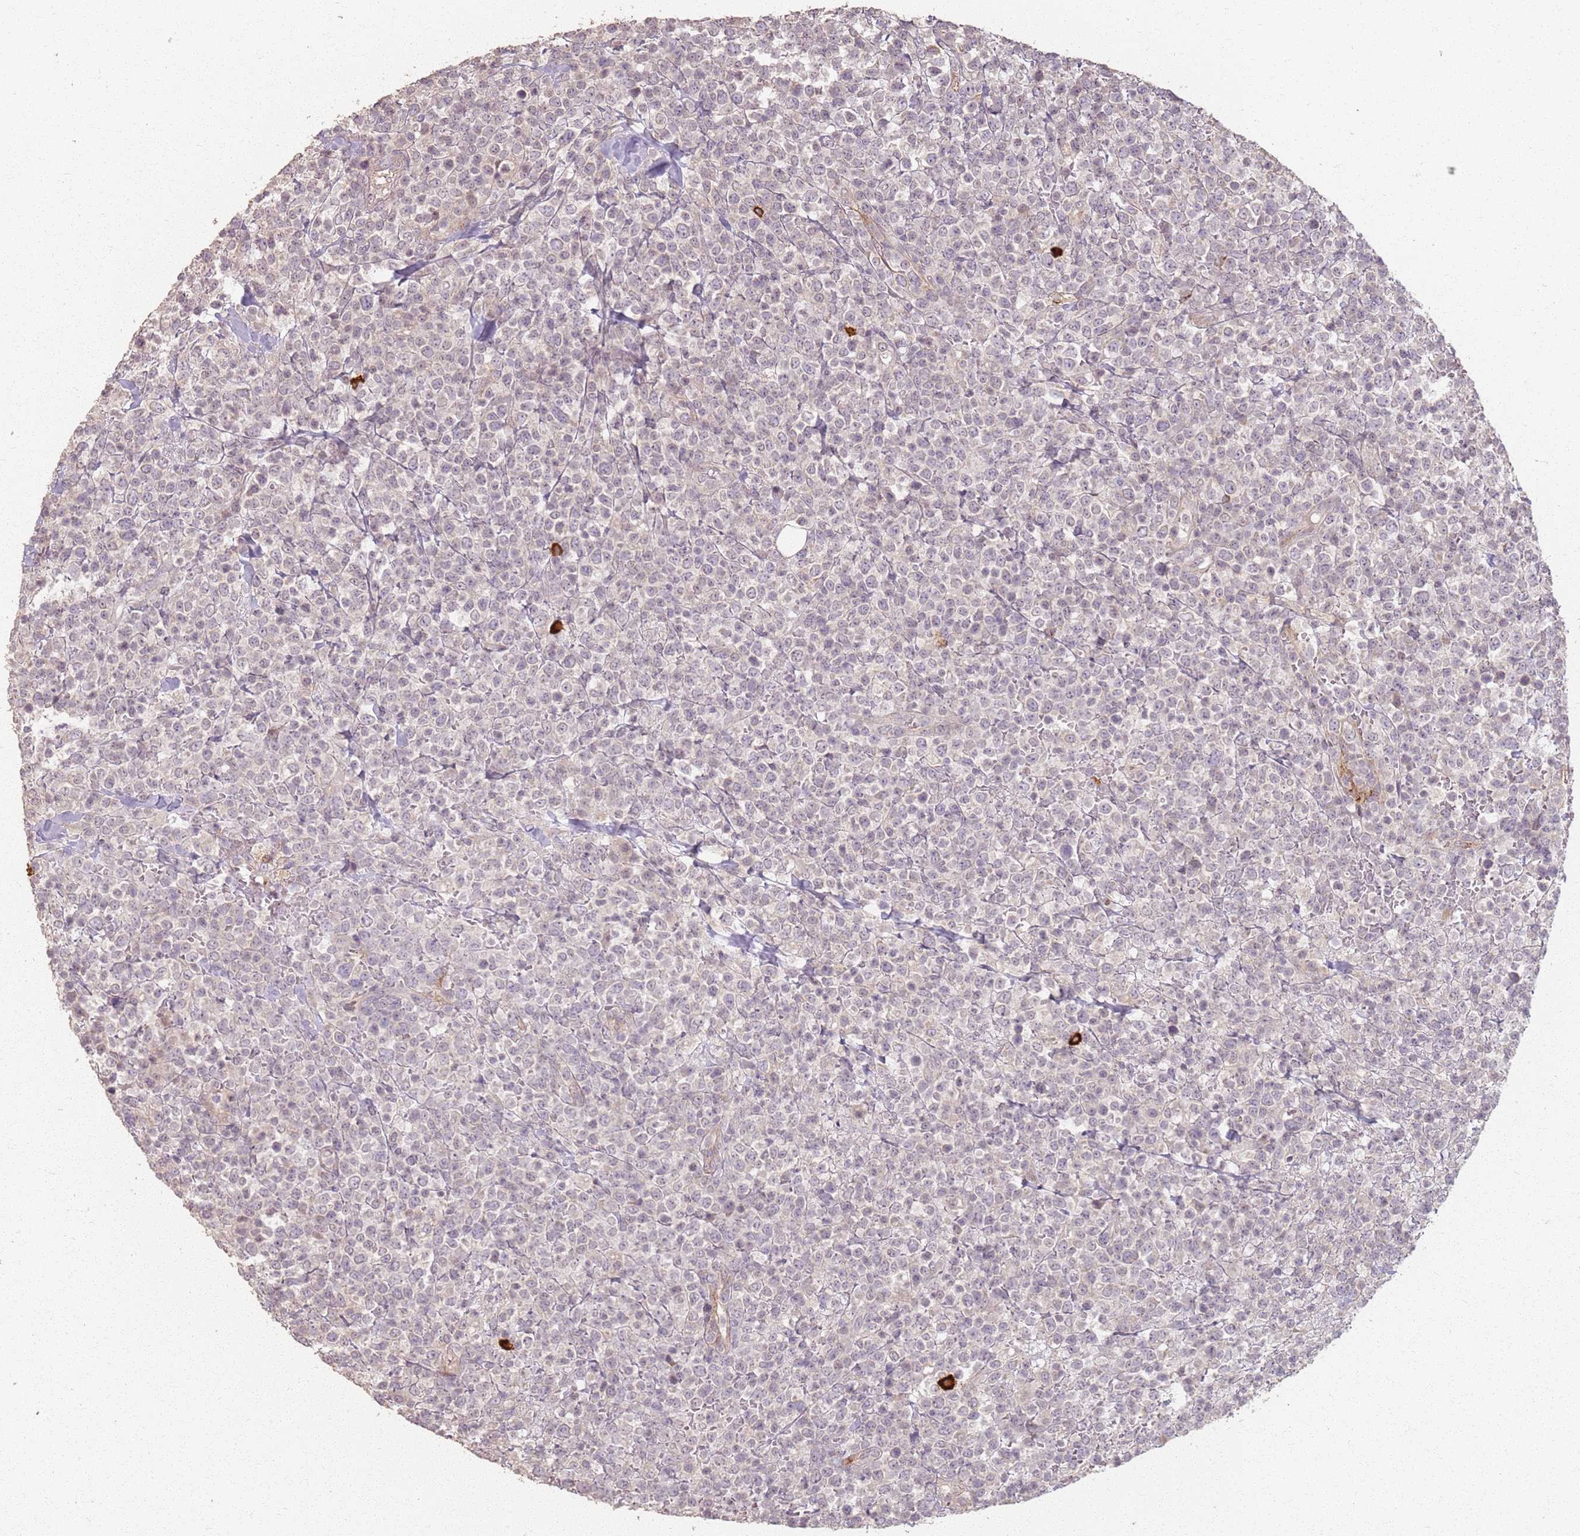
{"staining": {"intensity": "negative", "quantity": "none", "location": "none"}, "tissue": "lymphoma", "cell_type": "Tumor cells", "image_type": "cancer", "snomed": [{"axis": "morphology", "description": "Malignant lymphoma, non-Hodgkin's type, High grade"}, {"axis": "topography", "description": "Colon"}], "caption": "An image of lymphoma stained for a protein displays no brown staining in tumor cells. (DAB immunohistochemistry, high magnification).", "gene": "CCDC168", "patient": {"sex": "female", "age": 53}}